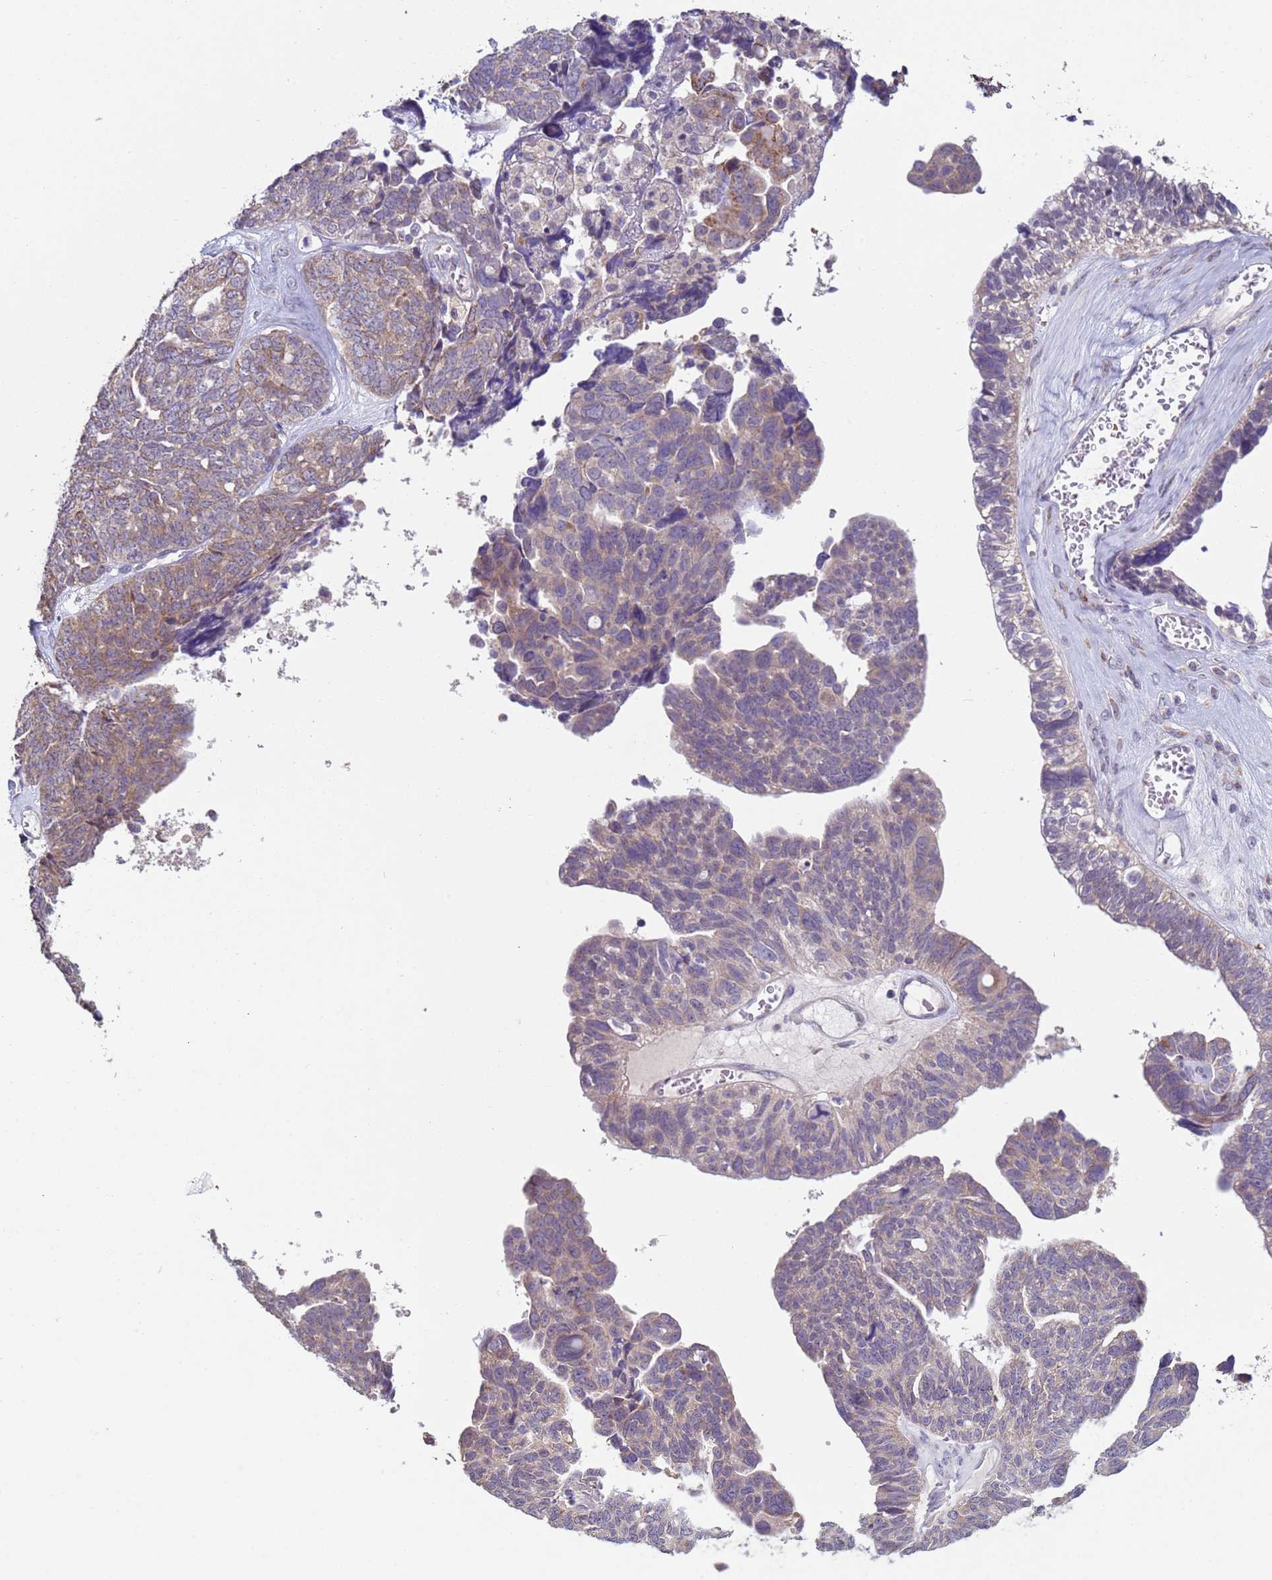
{"staining": {"intensity": "moderate", "quantity": "<25%", "location": "cytoplasmic/membranous"}, "tissue": "ovarian cancer", "cell_type": "Tumor cells", "image_type": "cancer", "snomed": [{"axis": "morphology", "description": "Cystadenocarcinoma, serous, NOS"}, {"axis": "topography", "description": "Ovary"}], "caption": "A photomicrograph of ovarian serous cystadenocarcinoma stained for a protein shows moderate cytoplasmic/membranous brown staining in tumor cells. Nuclei are stained in blue.", "gene": "CLHC1", "patient": {"sex": "female", "age": 79}}